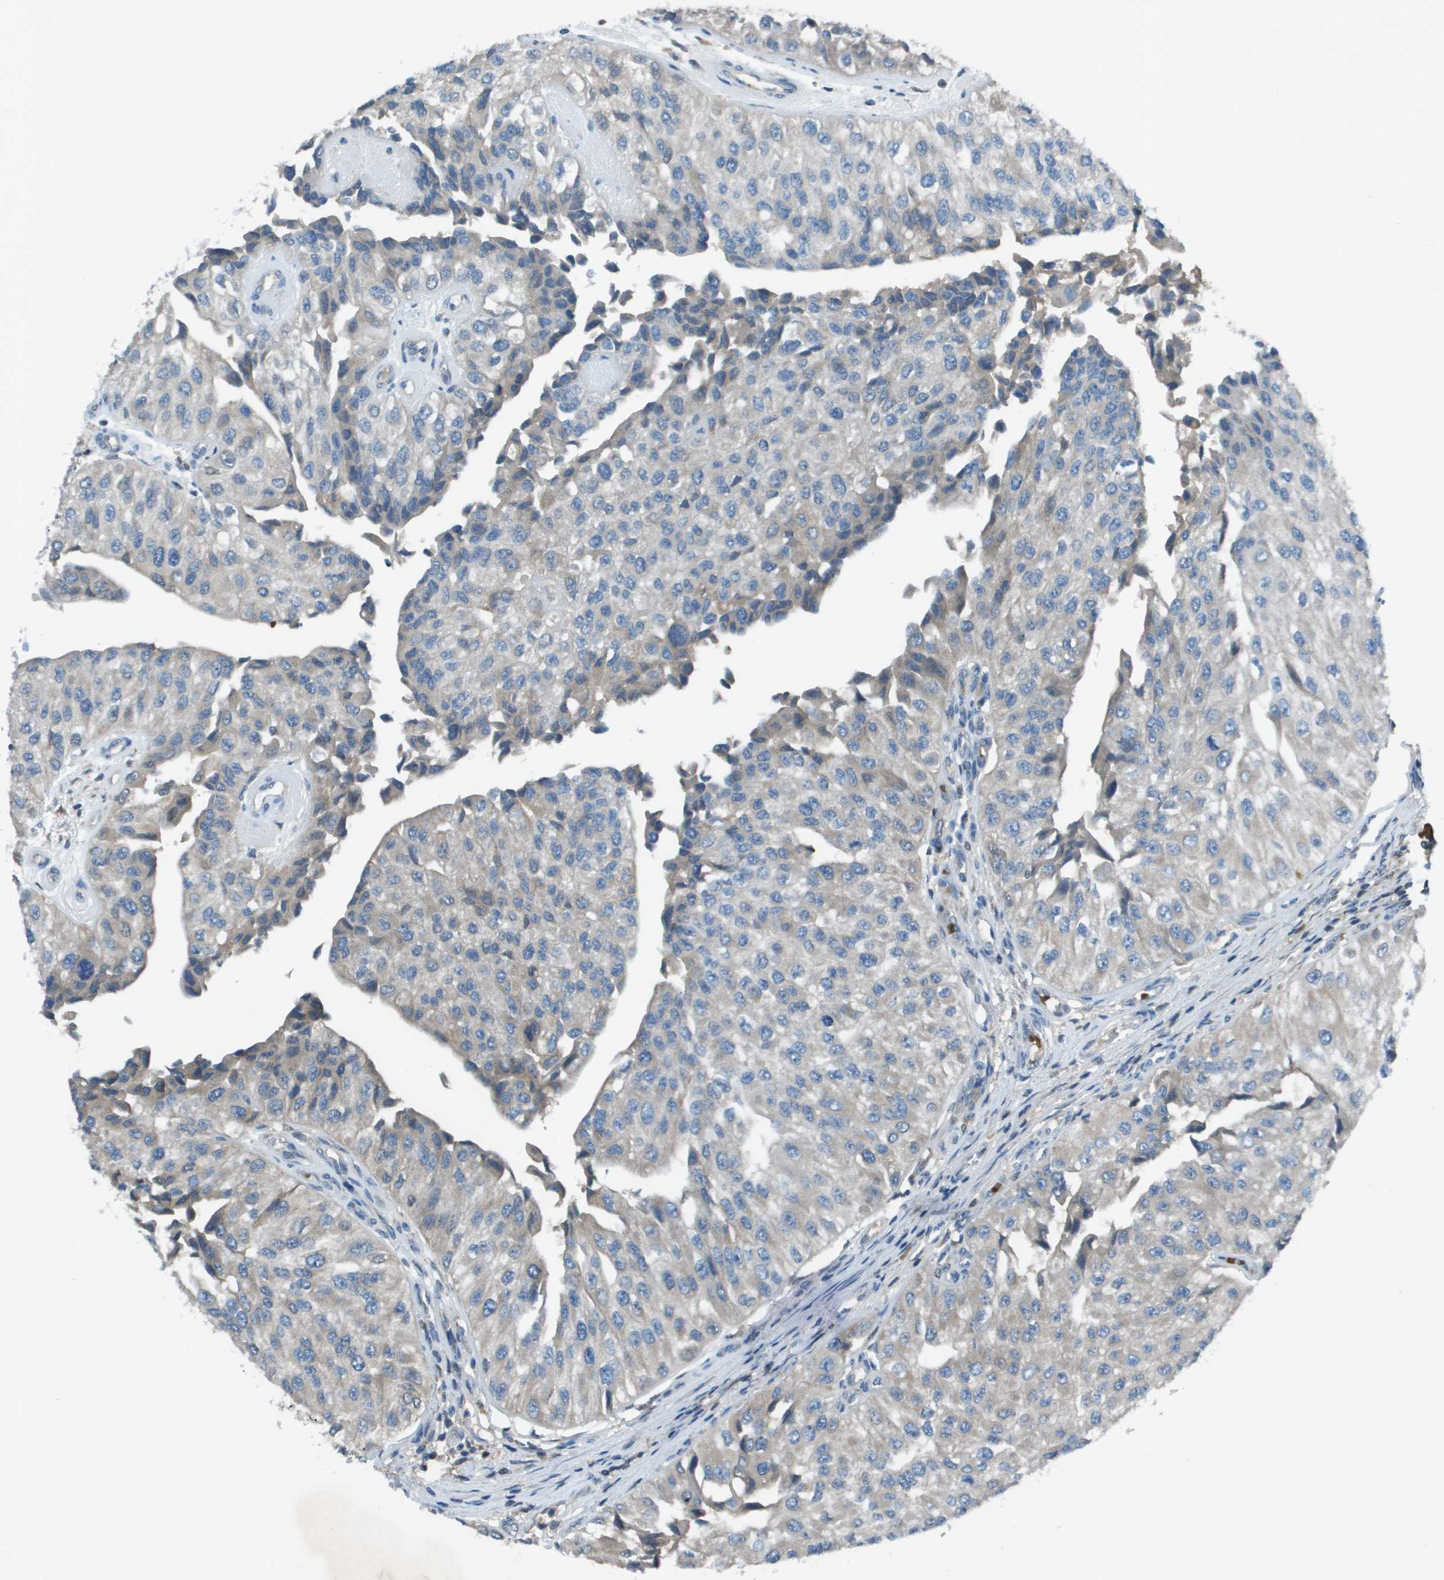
{"staining": {"intensity": "weak", "quantity": "<25%", "location": "cytoplasmic/membranous"}, "tissue": "urothelial cancer", "cell_type": "Tumor cells", "image_type": "cancer", "snomed": [{"axis": "morphology", "description": "Urothelial carcinoma, High grade"}, {"axis": "topography", "description": "Kidney"}, {"axis": "topography", "description": "Urinary bladder"}], "caption": "This is an immunohistochemistry photomicrograph of human urothelial carcinoma (high-grade). There is no positivity in tumor cells.", "gene": "CAMK4", "patient": {"sex": "male", "age": 77}}